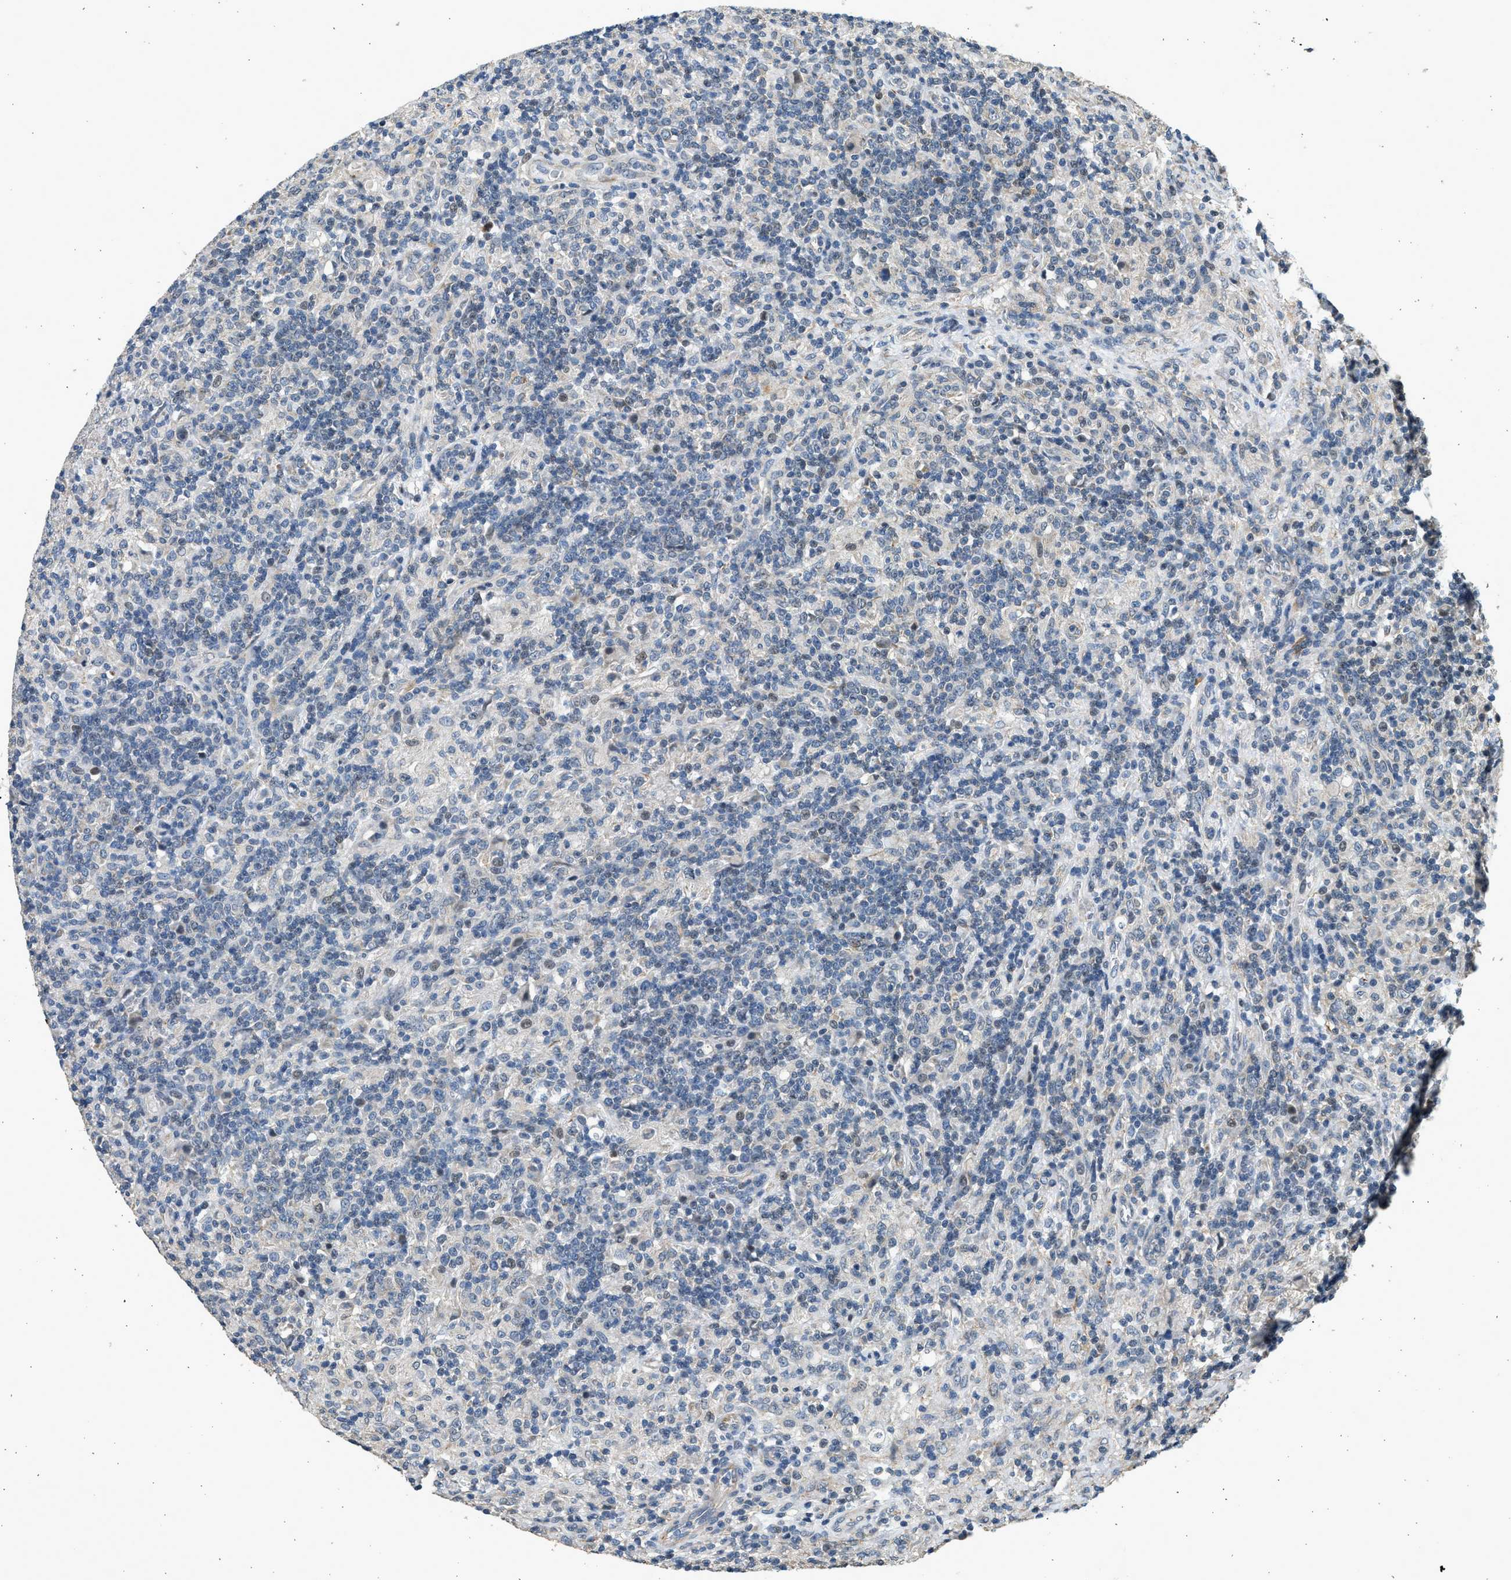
{"staining": {"intensity": "negative", "quantity": "none", "location": "none"}, "tissue": "lymphoma", "cell_type": "Tumor cells", "image_type": "cancer", "snomed": [{"axis": "morphology", "description": "Hodgkin's disease, NOS"}, {"axis": "topography", "description": "Lymph node"}], "caption": "Protein analysis of Hodgkin's disease demonstrates no significant positivity in tumor cells.", "gene": "PCLO", "patient": {"sex": "male", "age": 70}}